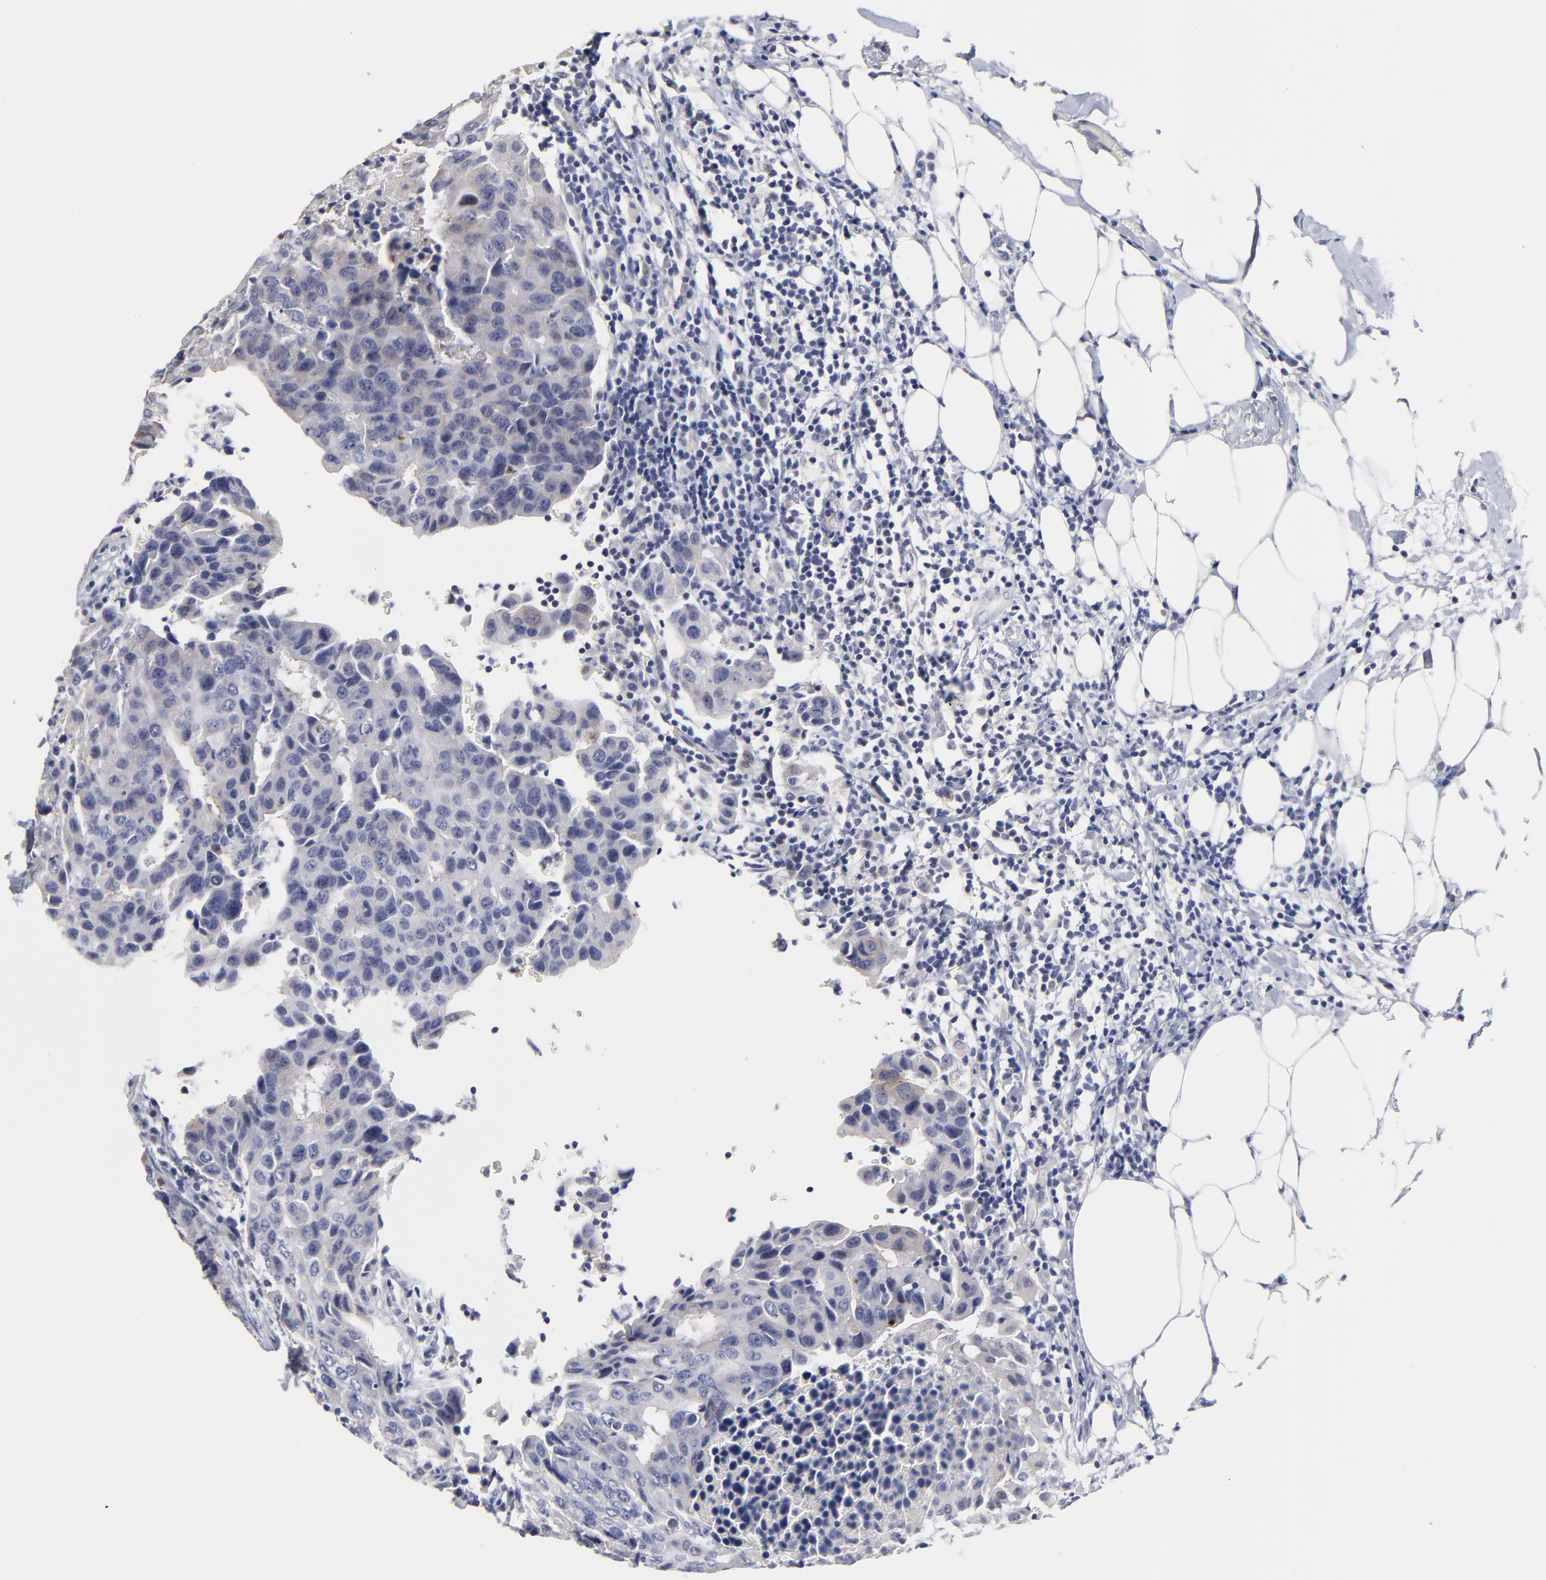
{"staining": {"intensity": "negative", "quantity": "none", "location": "none"}, "tissue": "breast cancer", "cell_type": "Tumor cells", "image_type": "cancer", "snomed": [{"axis": "morphology", "description": "Duct carcinoma"}, {"axis": "topography", "description": "Breast"}], "caption": "An immunohistochemistry photomicrograph of breast cancer is shown. There is no staining in tumor cells of breast cancer. The staining was performed using DAB to visualize the protein expression in brown, while the nuclei were stained in blue with hematoxylin (Magnification: 20x).", "gene": "CXADR", "patient": {"sex": "female", "age": 54}}